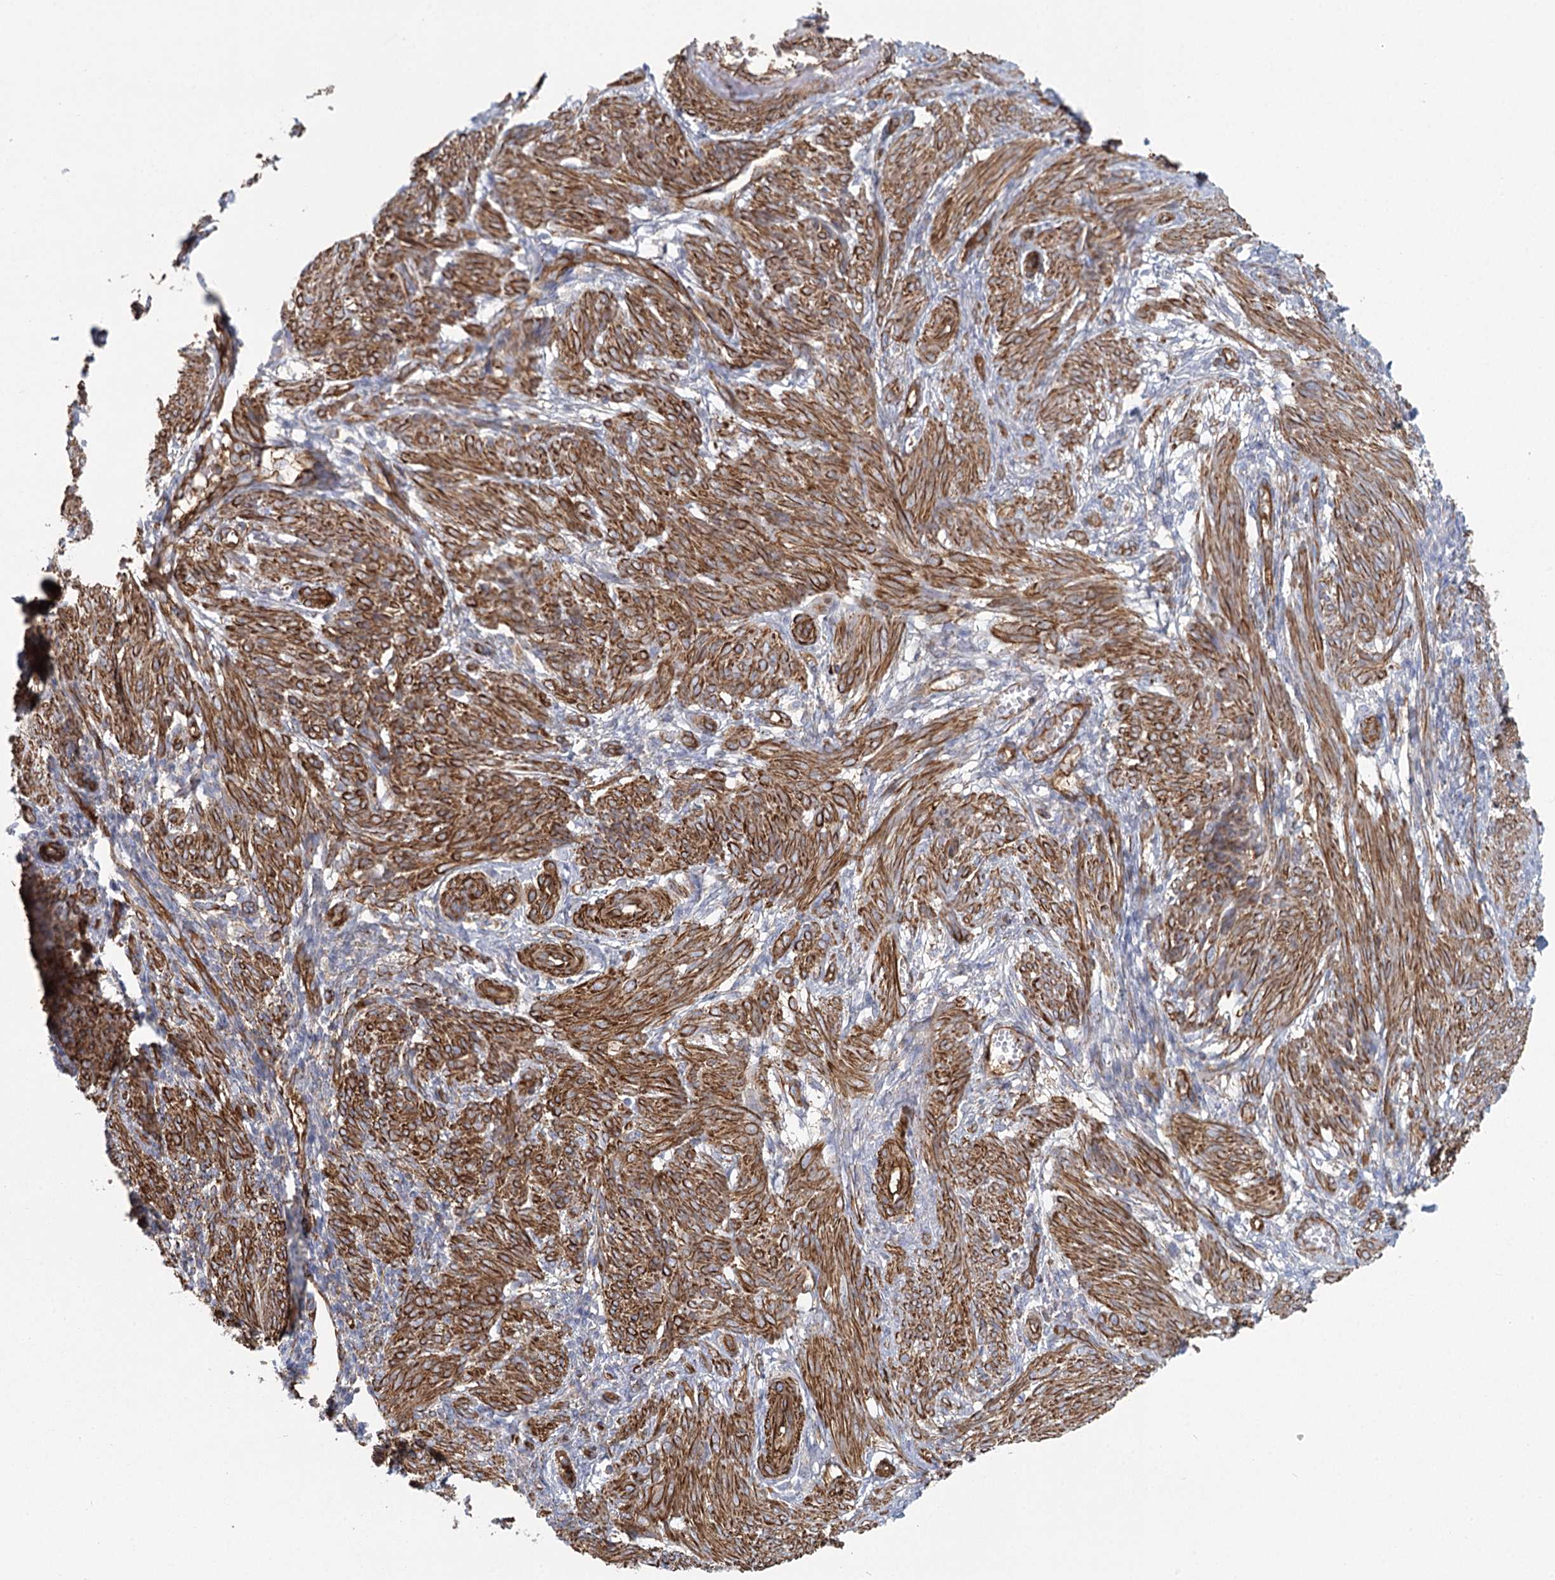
{"staining": {"intensity": "moderate", "quantity": ">75%", "location": "cytoplasmic/membranous"}, "tissue": "smooth muscle", "cell_type": "Smooth muscle cells", "image_type": "normal", "snomed": [{"axis": "morphology", "description": "Normal tissue, NOS"}, {"axis": "topography", "description": "Smooth muscle"}], "caption": "Smooth muscle stained for a protein demonstrates moderate cytoplasmic/membranous positivity in smooth muscle cells. (DAB (3,3'-diaminobenzidine) IHC with brightfield microscopy, high magnification).", "gene": "IFT46", "patient": {"sex": "female", "age": 39}}